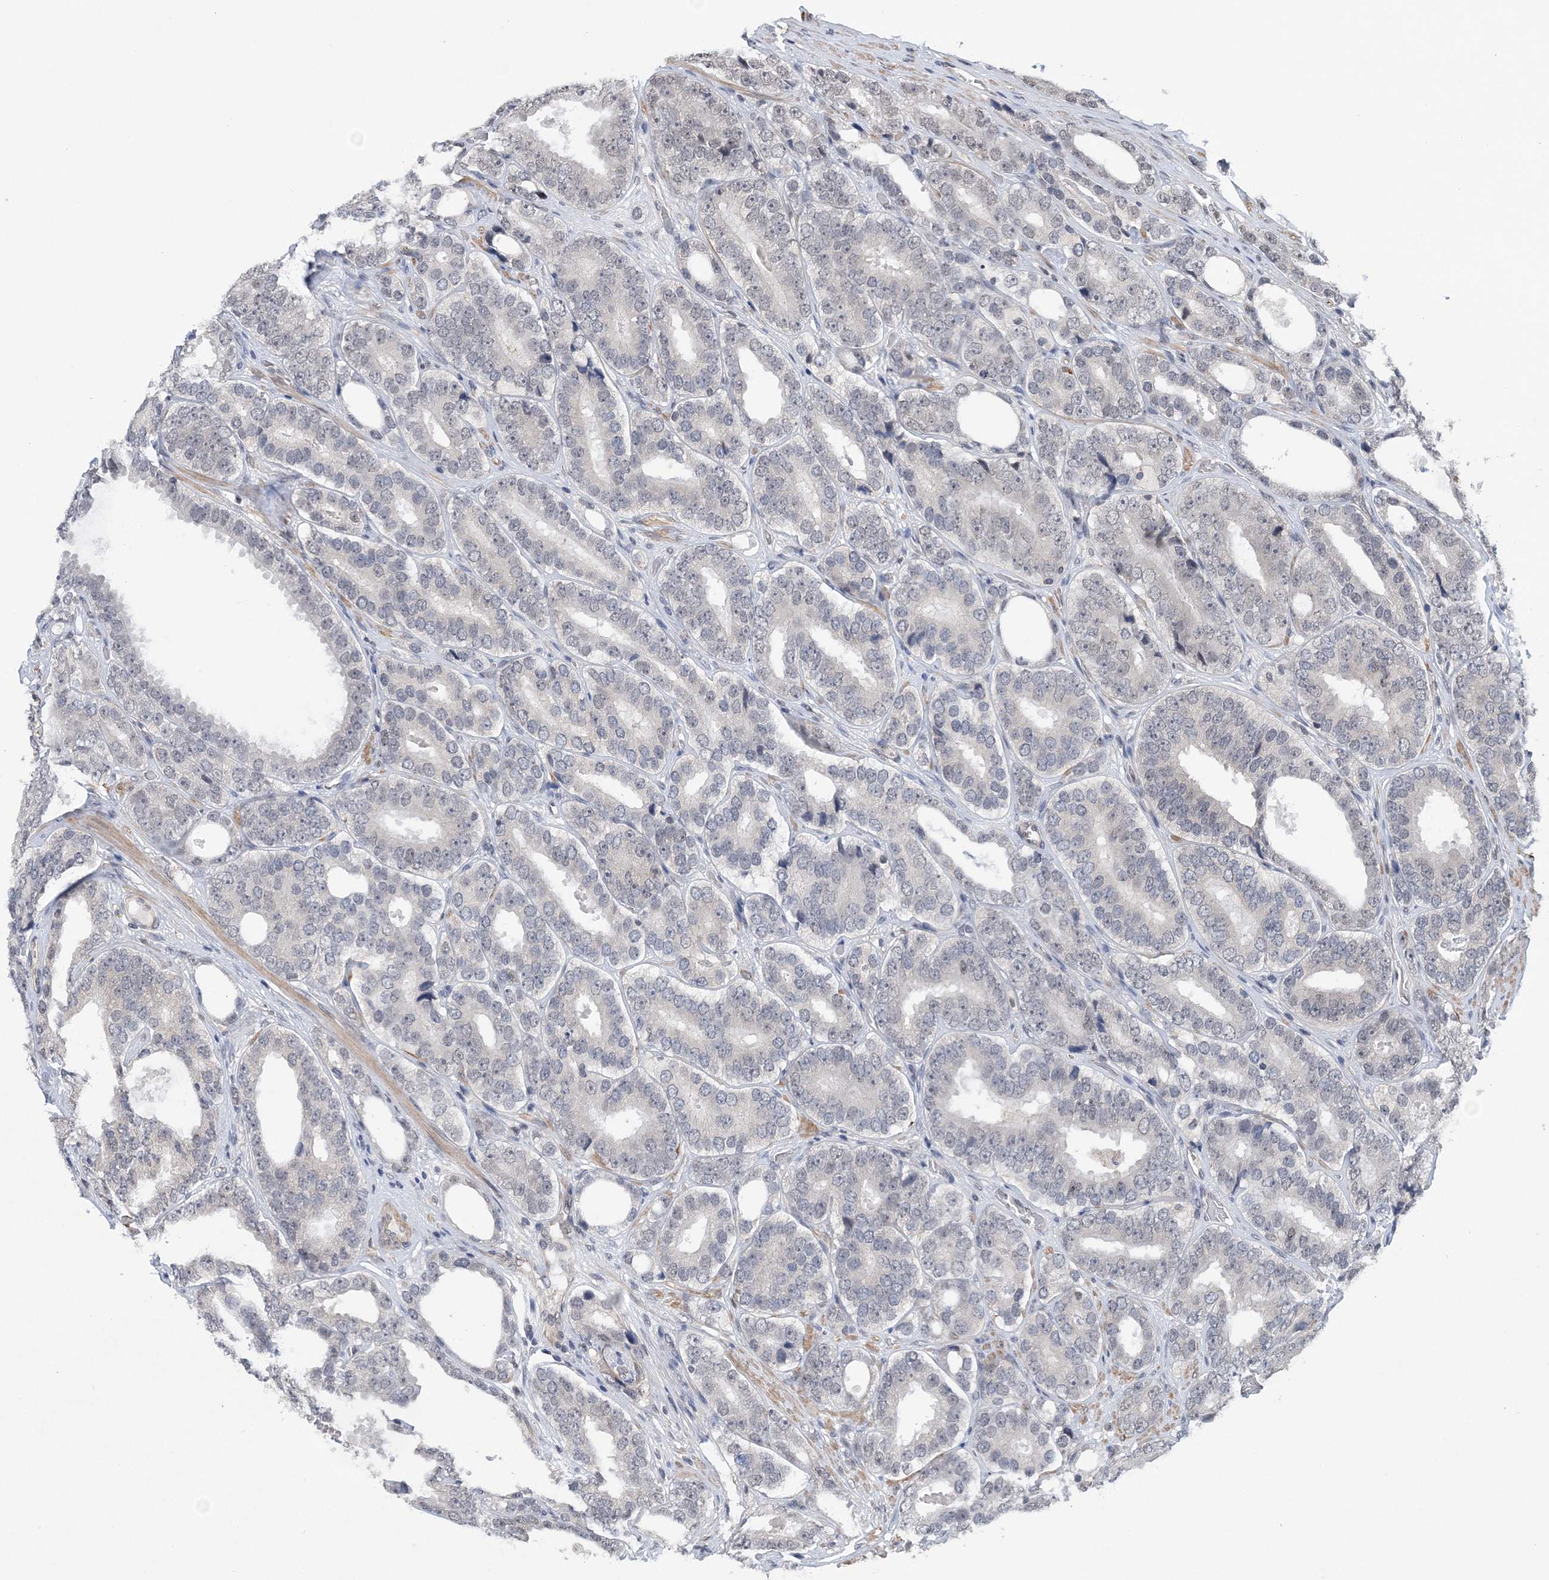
{"staining": {"intensity": "negative", "quantity": "none", "location": "none"}, "tissue": "prostate cancer", "cell_type": "Tumor cells", "image_type": "cancer", "snomed": [{"axis": "morphology", "description": "Adenocarcinoma, High grade"}, {"axis": "topography", "description": "Prostate"}], "caption": "Immunohistochemistry (IHC) image of human high-grade adenocarcinoma (prostate) stained for a protein (brown), which displays no staining in tumor cells.", "gene": "CCDC152", "patient": {"sex": "male", "age": 56}}